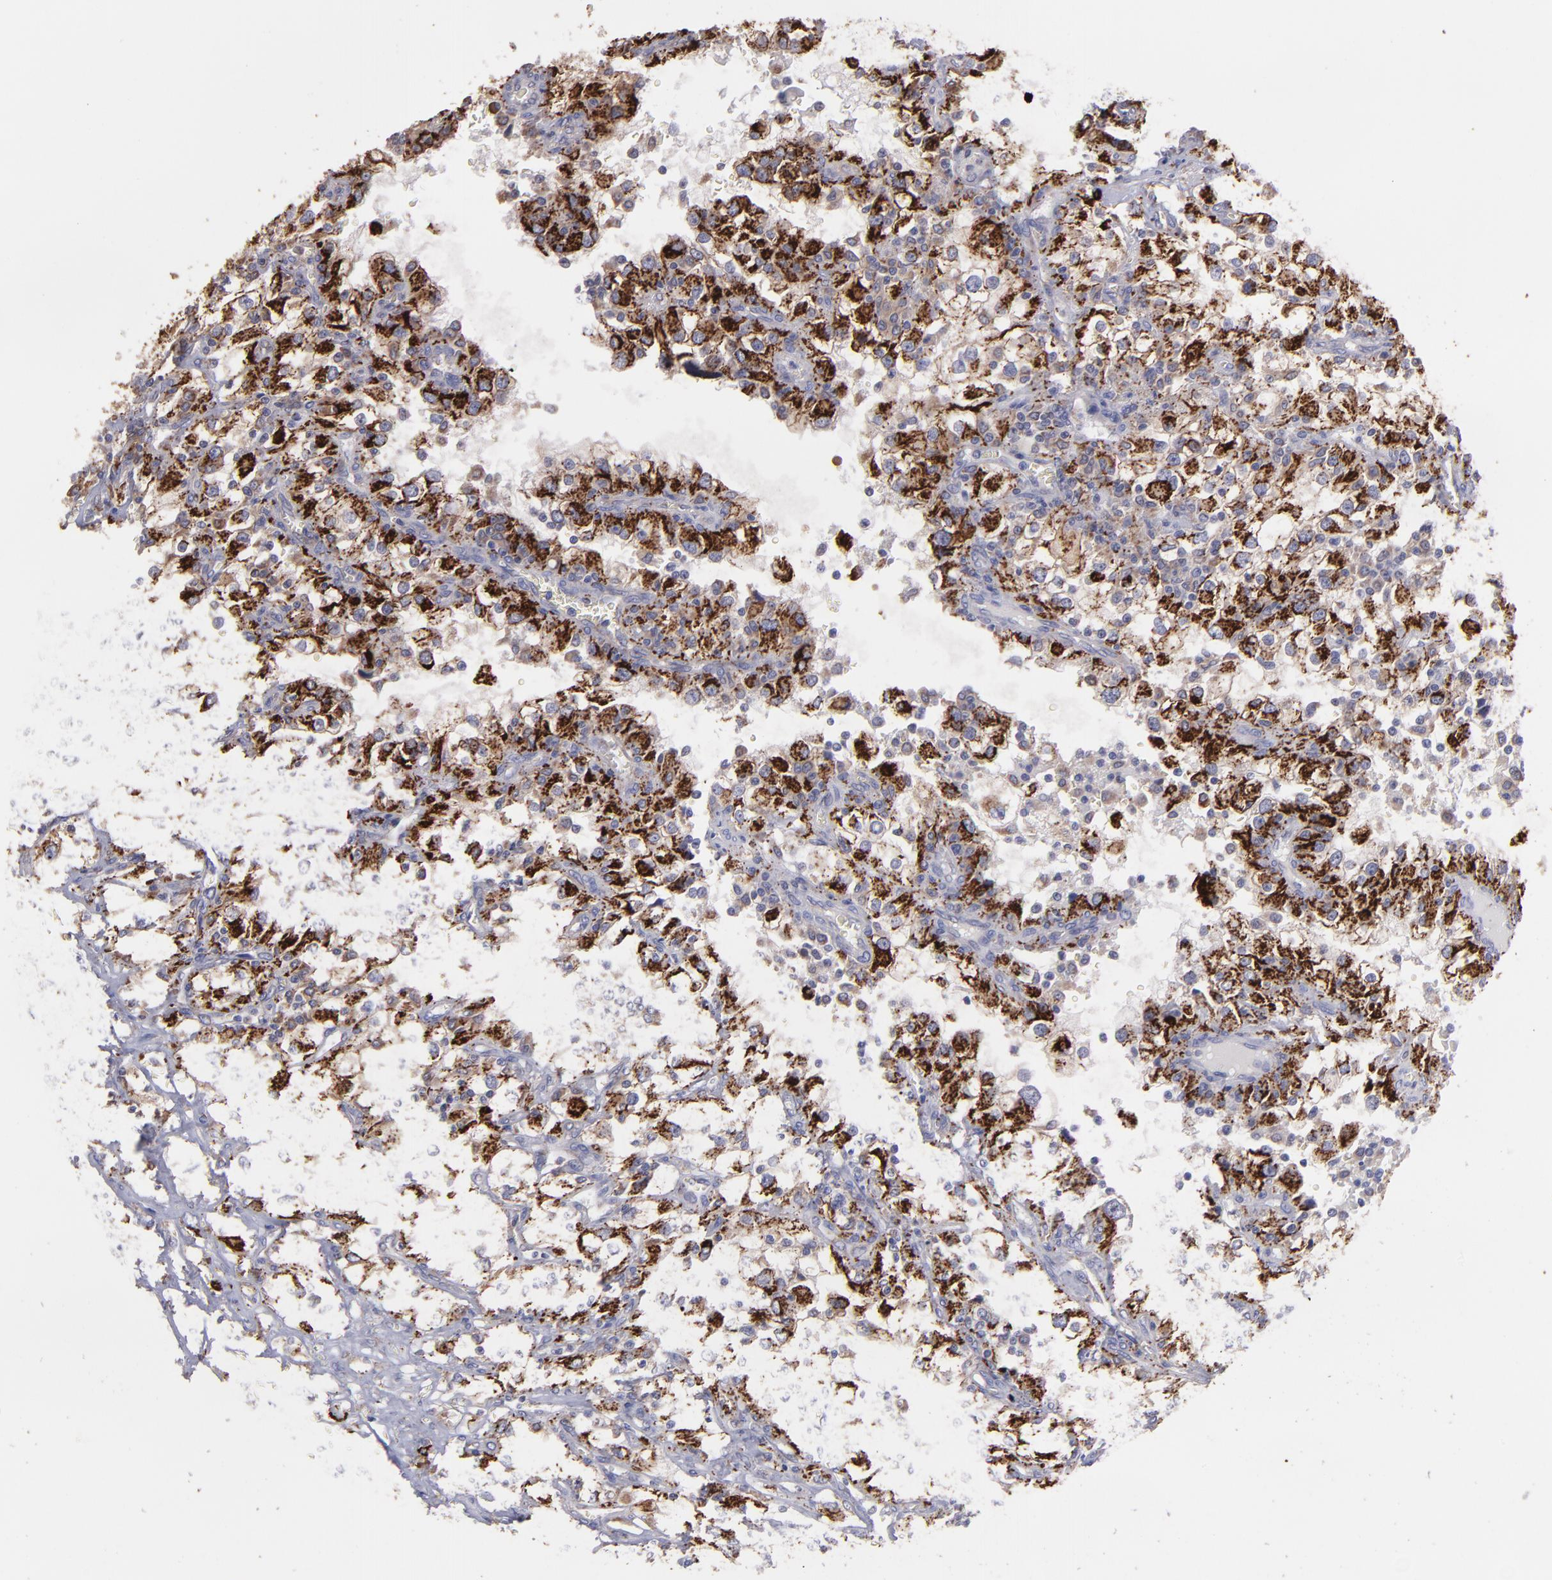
{"staining": {"intensity": "strong", "quantity": ">75%", "location": "cytoplasmic/membranous"}, "tissue": "renal cancer", "cell_type": "Tumor cells", "image_type": "cancer", "snomed": [{"axis": "morphology", "description": "Adenocarcinoma, NOS"}, {"axis": "topography", "description": "Kidney"}], "caption": "High-magnification brightfield microscopy of renal adenocarcinoma stained with DAB (brown) and counterstained with hematoxylin (blue). tumor cells exhibit strong cytoplasmic/membranous expression is present in approximately>75% of cells. (DAB (3,3'-diaminobenzidine) = brown stain, brightfield microscopy at high magnification).", "gene": "MAOB", "patient": {"sex": "female", "age": 52}}